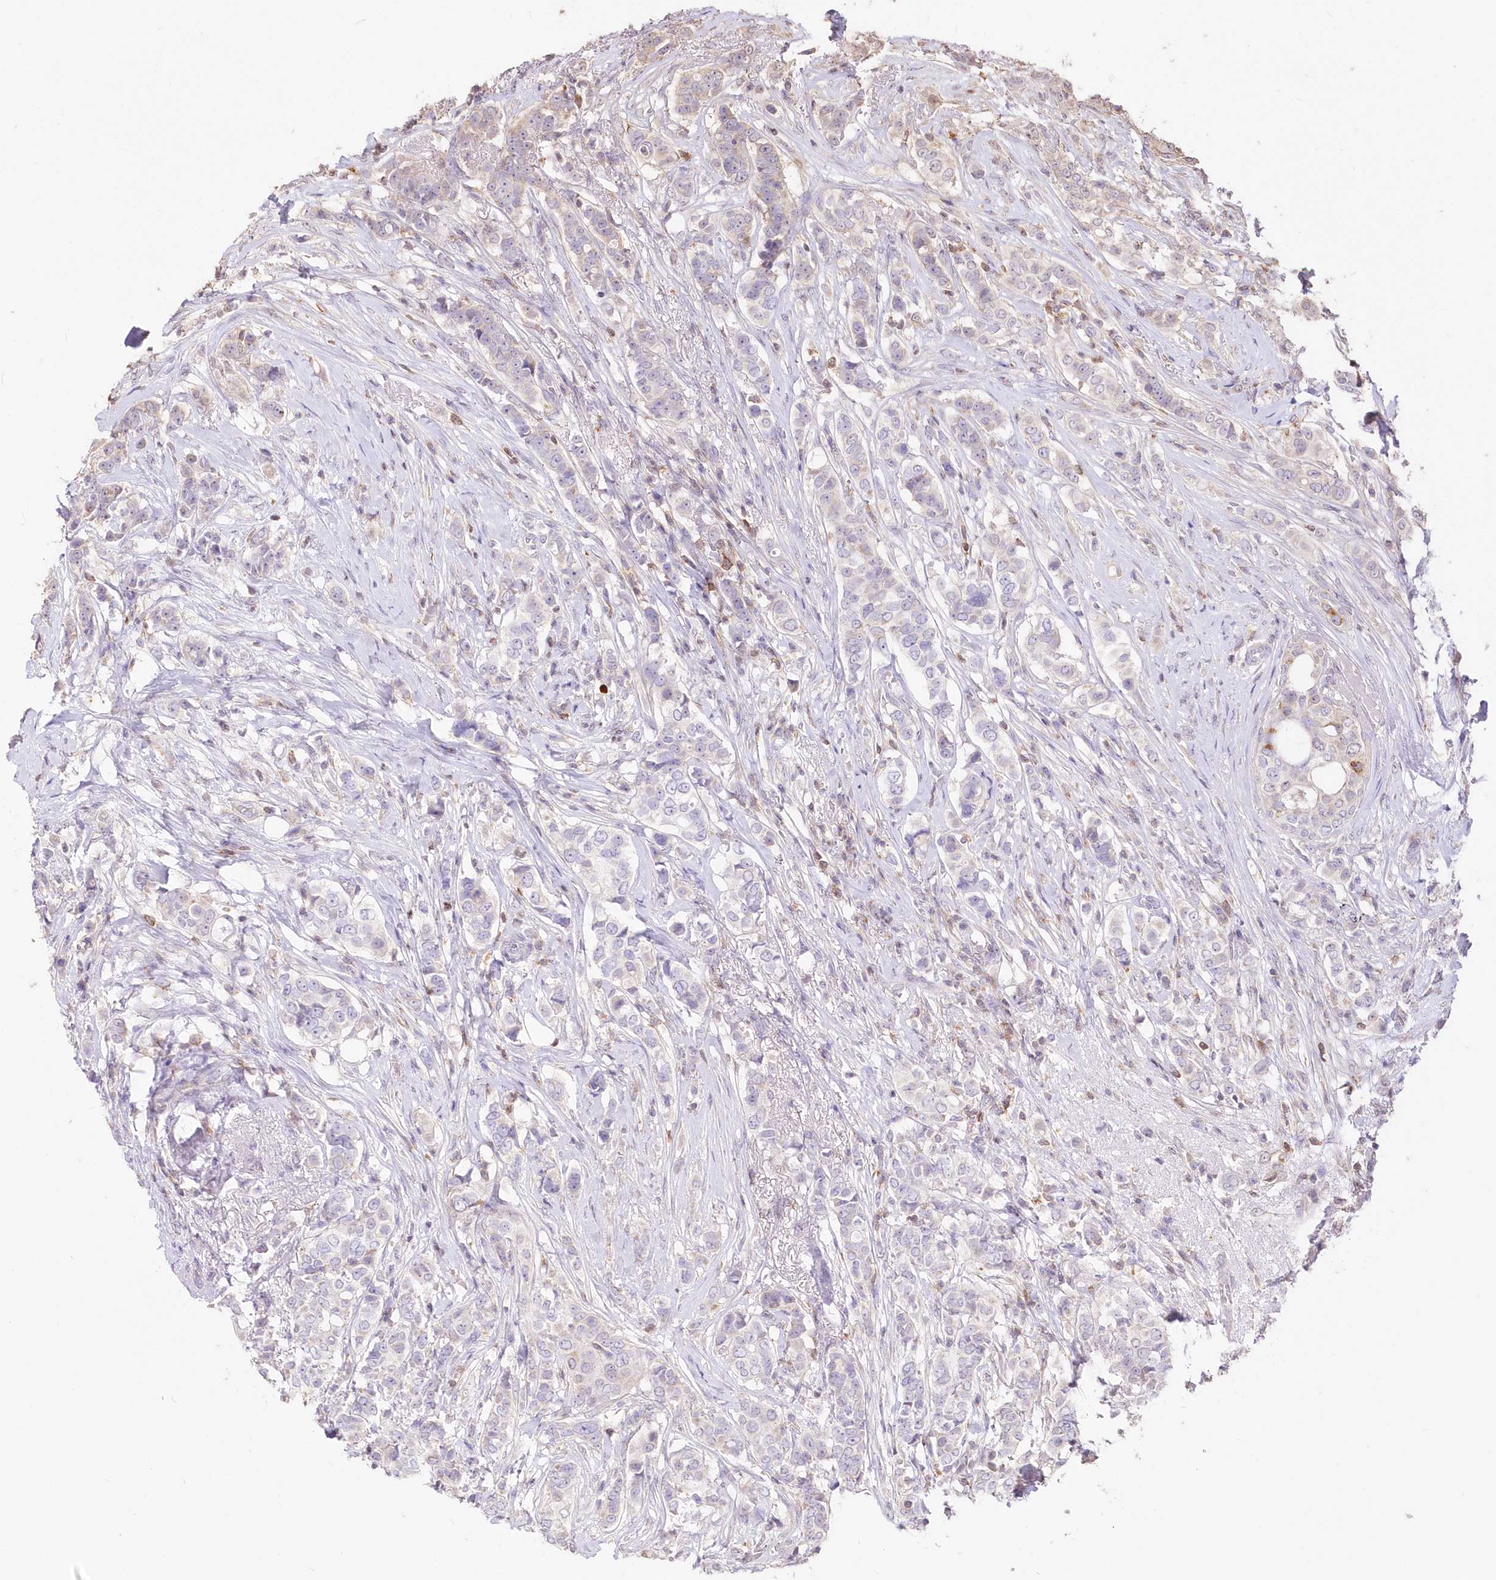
{"staining": {"intensity": "negative", "quantity": "none", "location": "none"}, "tissue": "breast cancer", "cell_type": "Tumor cells", "image_type": "cancer", "snomed": [{"axis": "morphology", "description": "Lobular carcinoma"}, {"axis": "topography", "description": "Breast"}], "caption": "High magnification brightfield microscopy of breast cancer stained with DAB (3,3'-diaminobenzidine) (brown) and counterstained with hematoxylin (blue): tumor cells show no significant staining. The staining was performed using DAB (3,3'-diaminobenzidine) to visualize the protein expression in brown, while the nuclei were stained in blue with hematoxylin (Magnification: 20x).", "gene": "STK17B", "patient": {"sex": "female", "age": 51}}